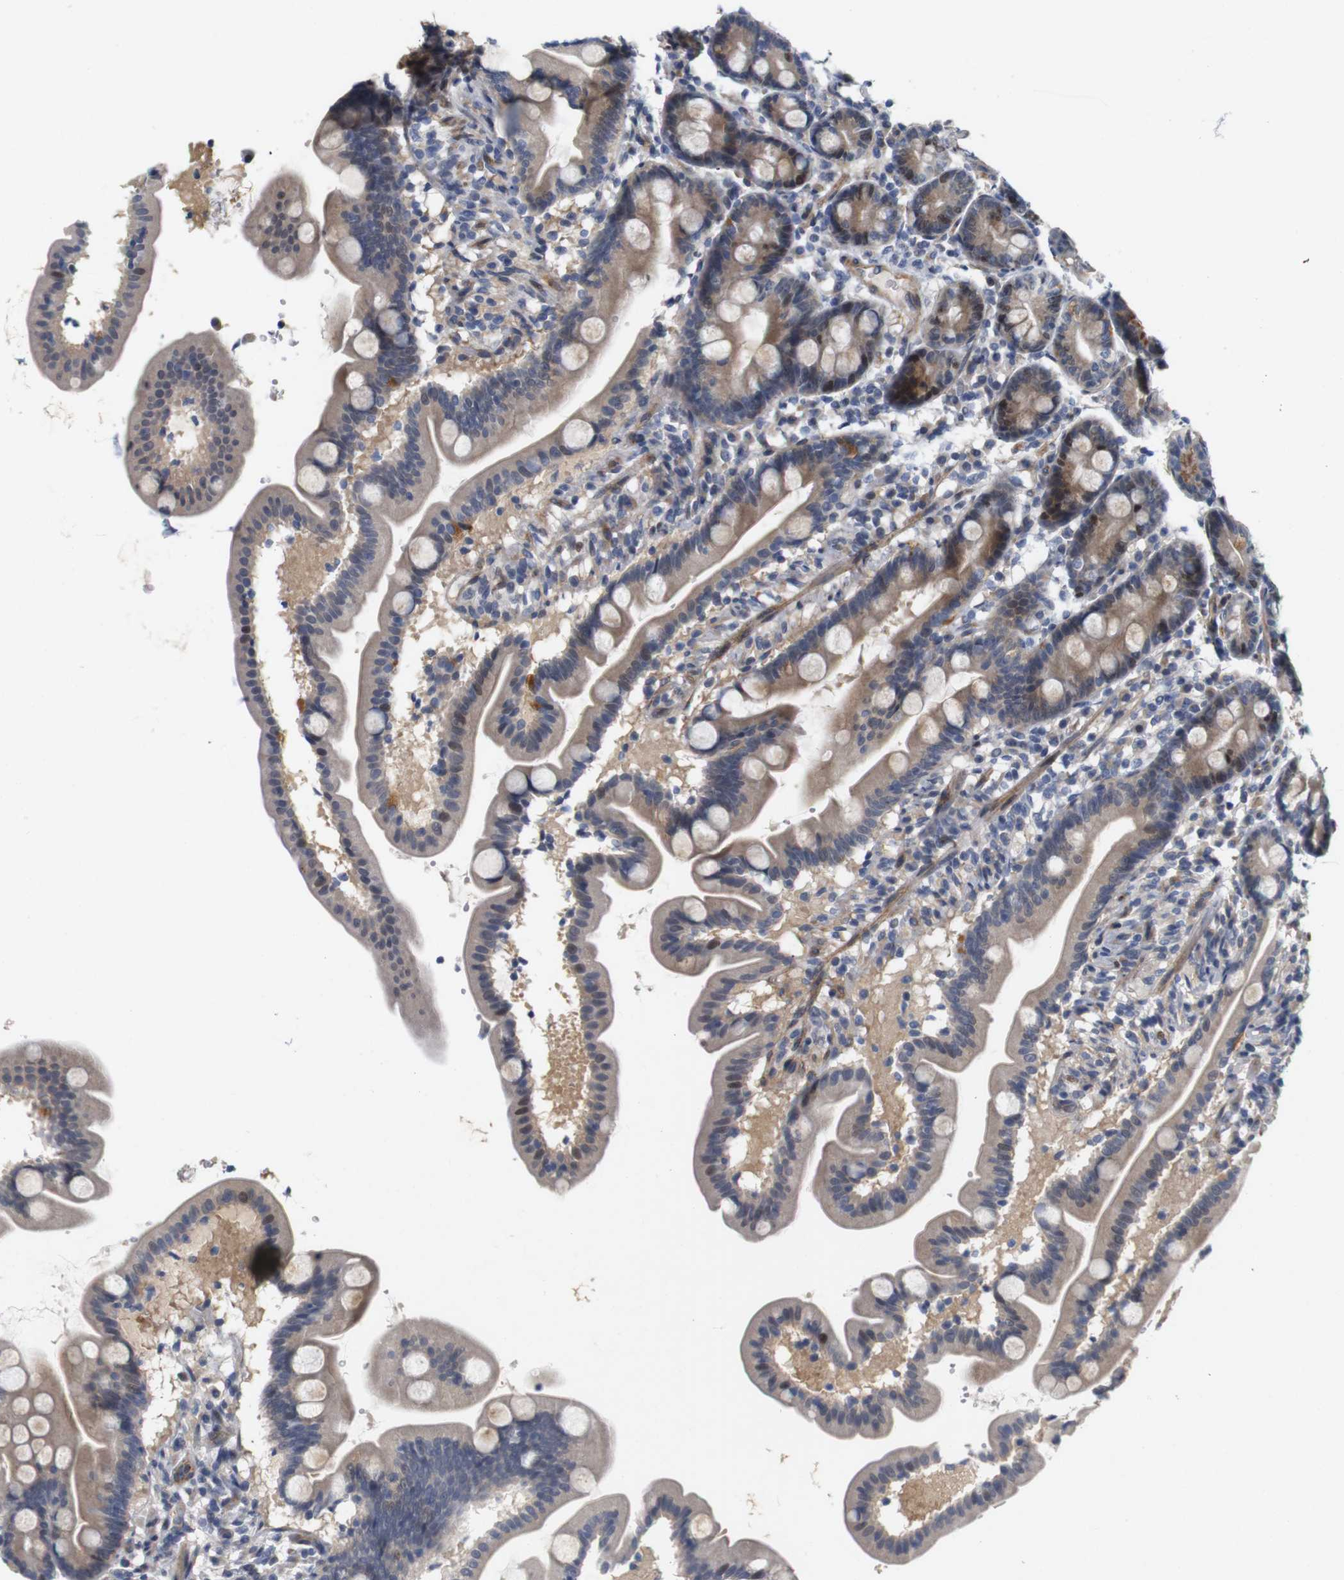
{"staining": {"intensity": "moderate", "quantity": "25%-75%", "location": "cytoplasmic/membranous"}, "tissue": "duodenum", "cell_type": "Glandular cells", "image_type": "normal", "snomed": [{"axis": "morphology", "description": "Normal tissue, NOS"}, {"axis": "topography", "description": "Duodenum"}], "caption": "Duodenum stained for a protein (brown) reveals moderate cytoplasmic/membranous positive positivity in about 25%-75% of glandular cells.", "gene": "CYB561", "patient": {"sex": "male", "age": 54}}